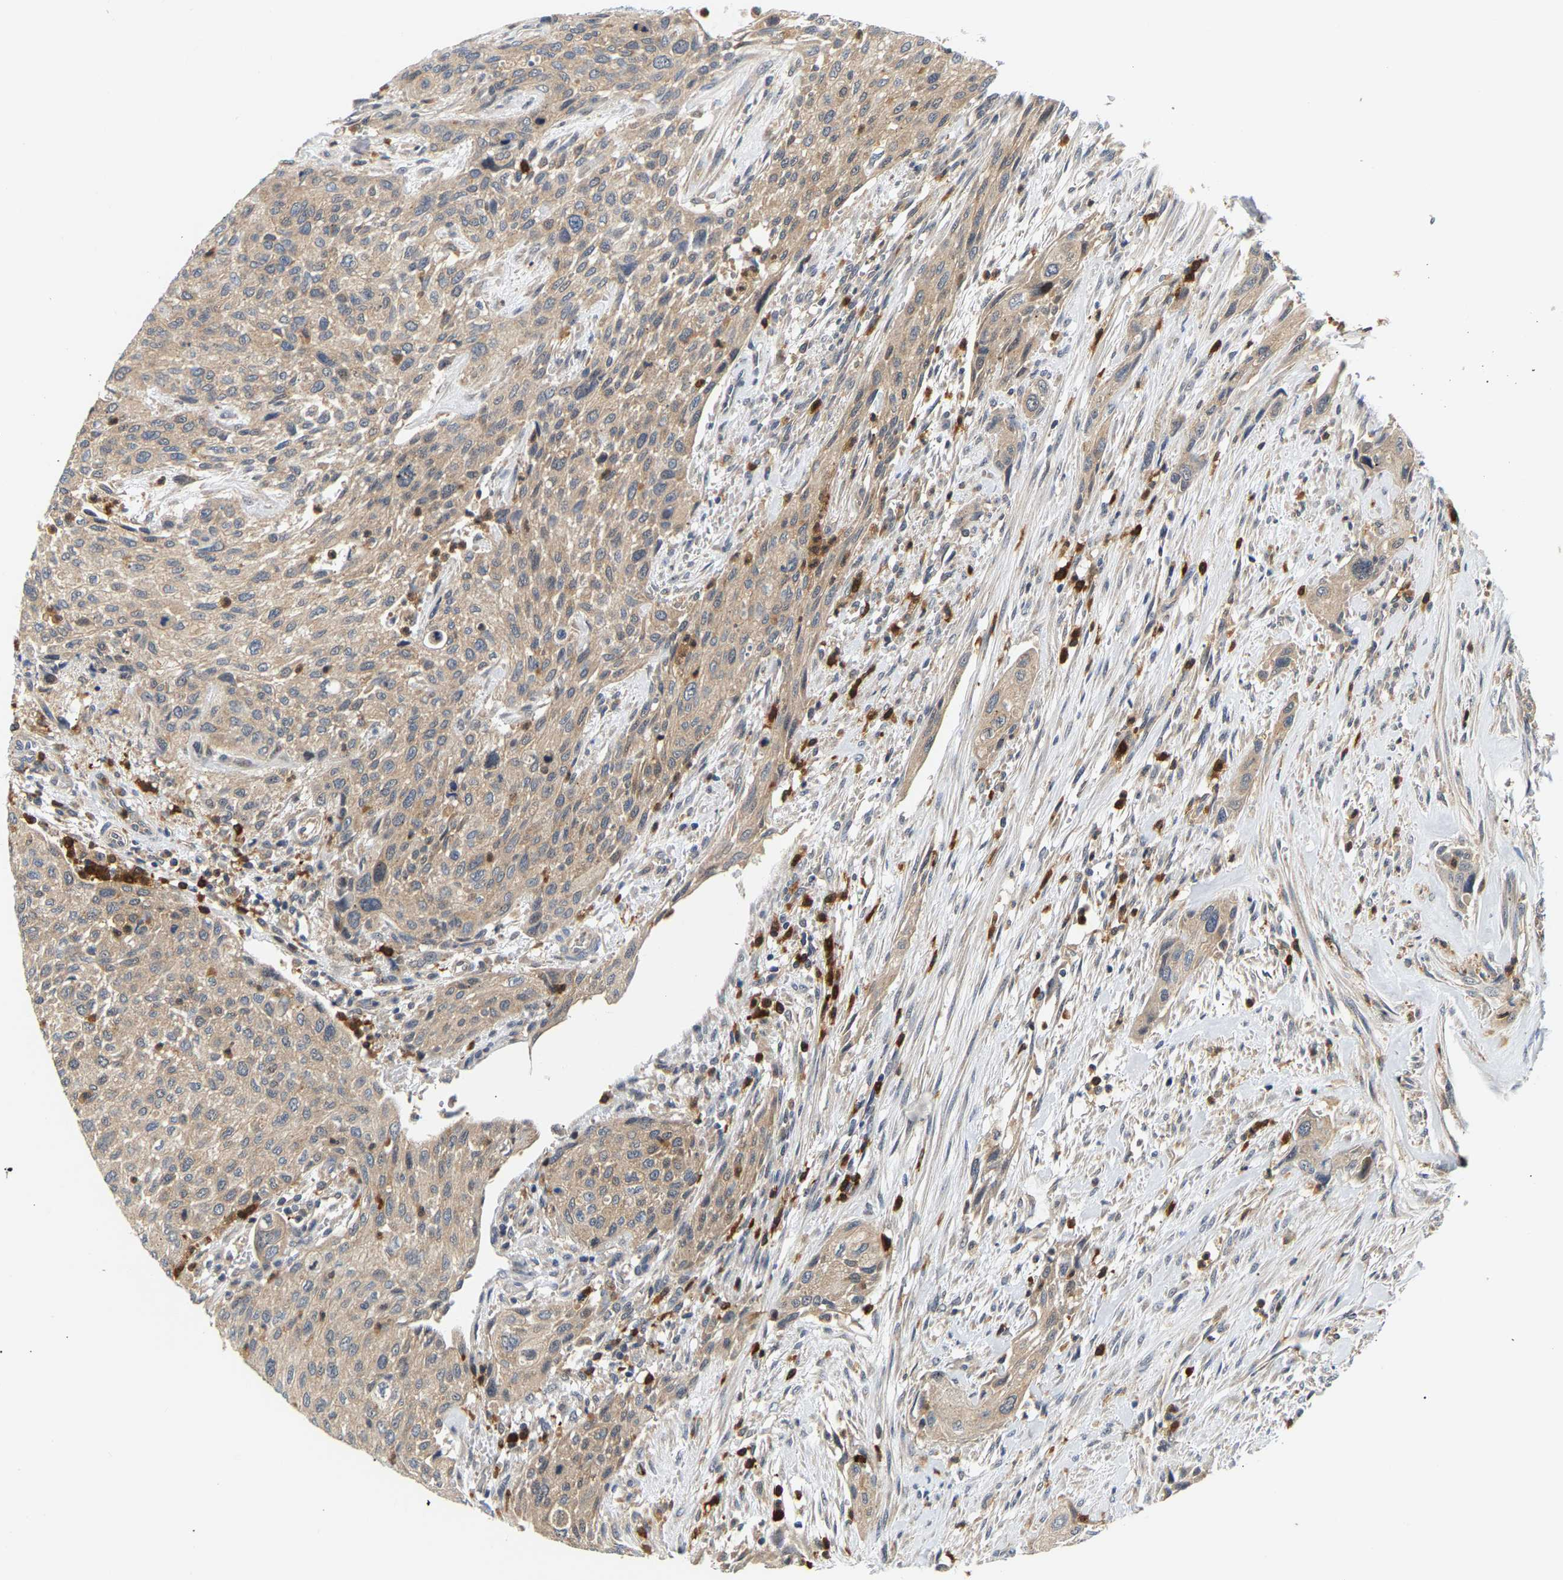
{"staining": {"intensity": "weak", "quantity": ">75%", "location": "cytoplasmic/membranous"}, "tissue": "urothelial cancer", "cell_type": "Tumor cells", "image_type": "cancer", "snomed": [{"axis": "morphology", "description": "Urothelial carcinoma, Low grade"}, {"axis": "morphology", "description": "Urothelial carcinoma, High grade"}, {"axis": "topography", "description": "Urinary bladder"}], "caption": "Immunohistochemical staining of human urothelial cancer demonstrates low levels of weak cytoplasmic/membranous protein positivity in about >75% of tumor cells.", "gene": "PPID", "patient": {"sex": "male", "age": 35}}